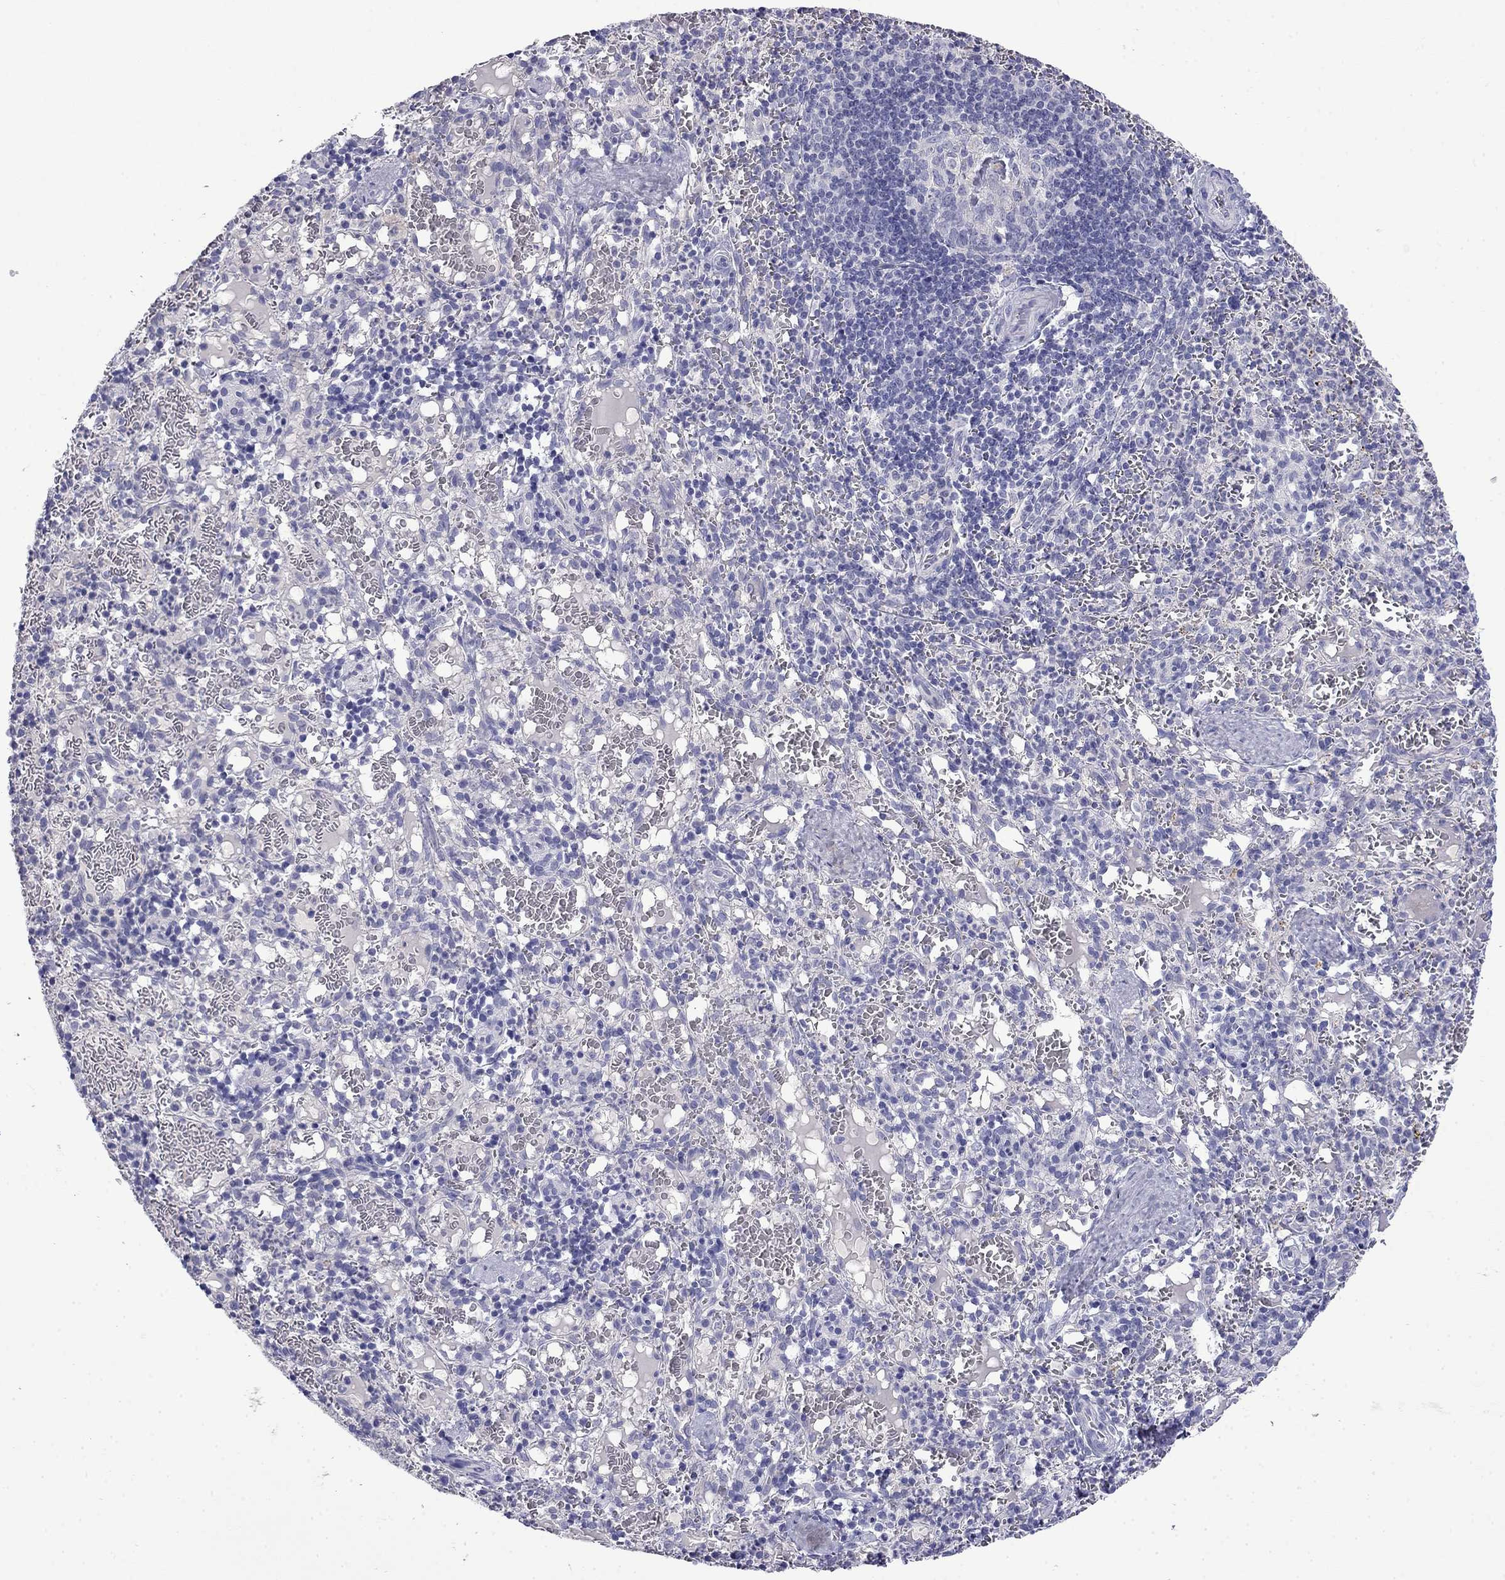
{"staining": {"intensity": "negative", "quantity": "none", "location": "none"}, "tissue": "spleen", "cell_type": "Cells in red pulp", "image_type": "normal", "snomed": [{"axis": "morphology", "description": "Normal tissue, NOS"}, {"axis": "topography", "description": "Spleen"}], "caption": "High magnification brightfield microscopy of unremarkable spleen stained with DAB (brown) and counterstained with hematoxylin (blue): cells in red pulp show no significant expression.", "gene": "MYO15A", "patient": {"sex": "male", "age": 11}}